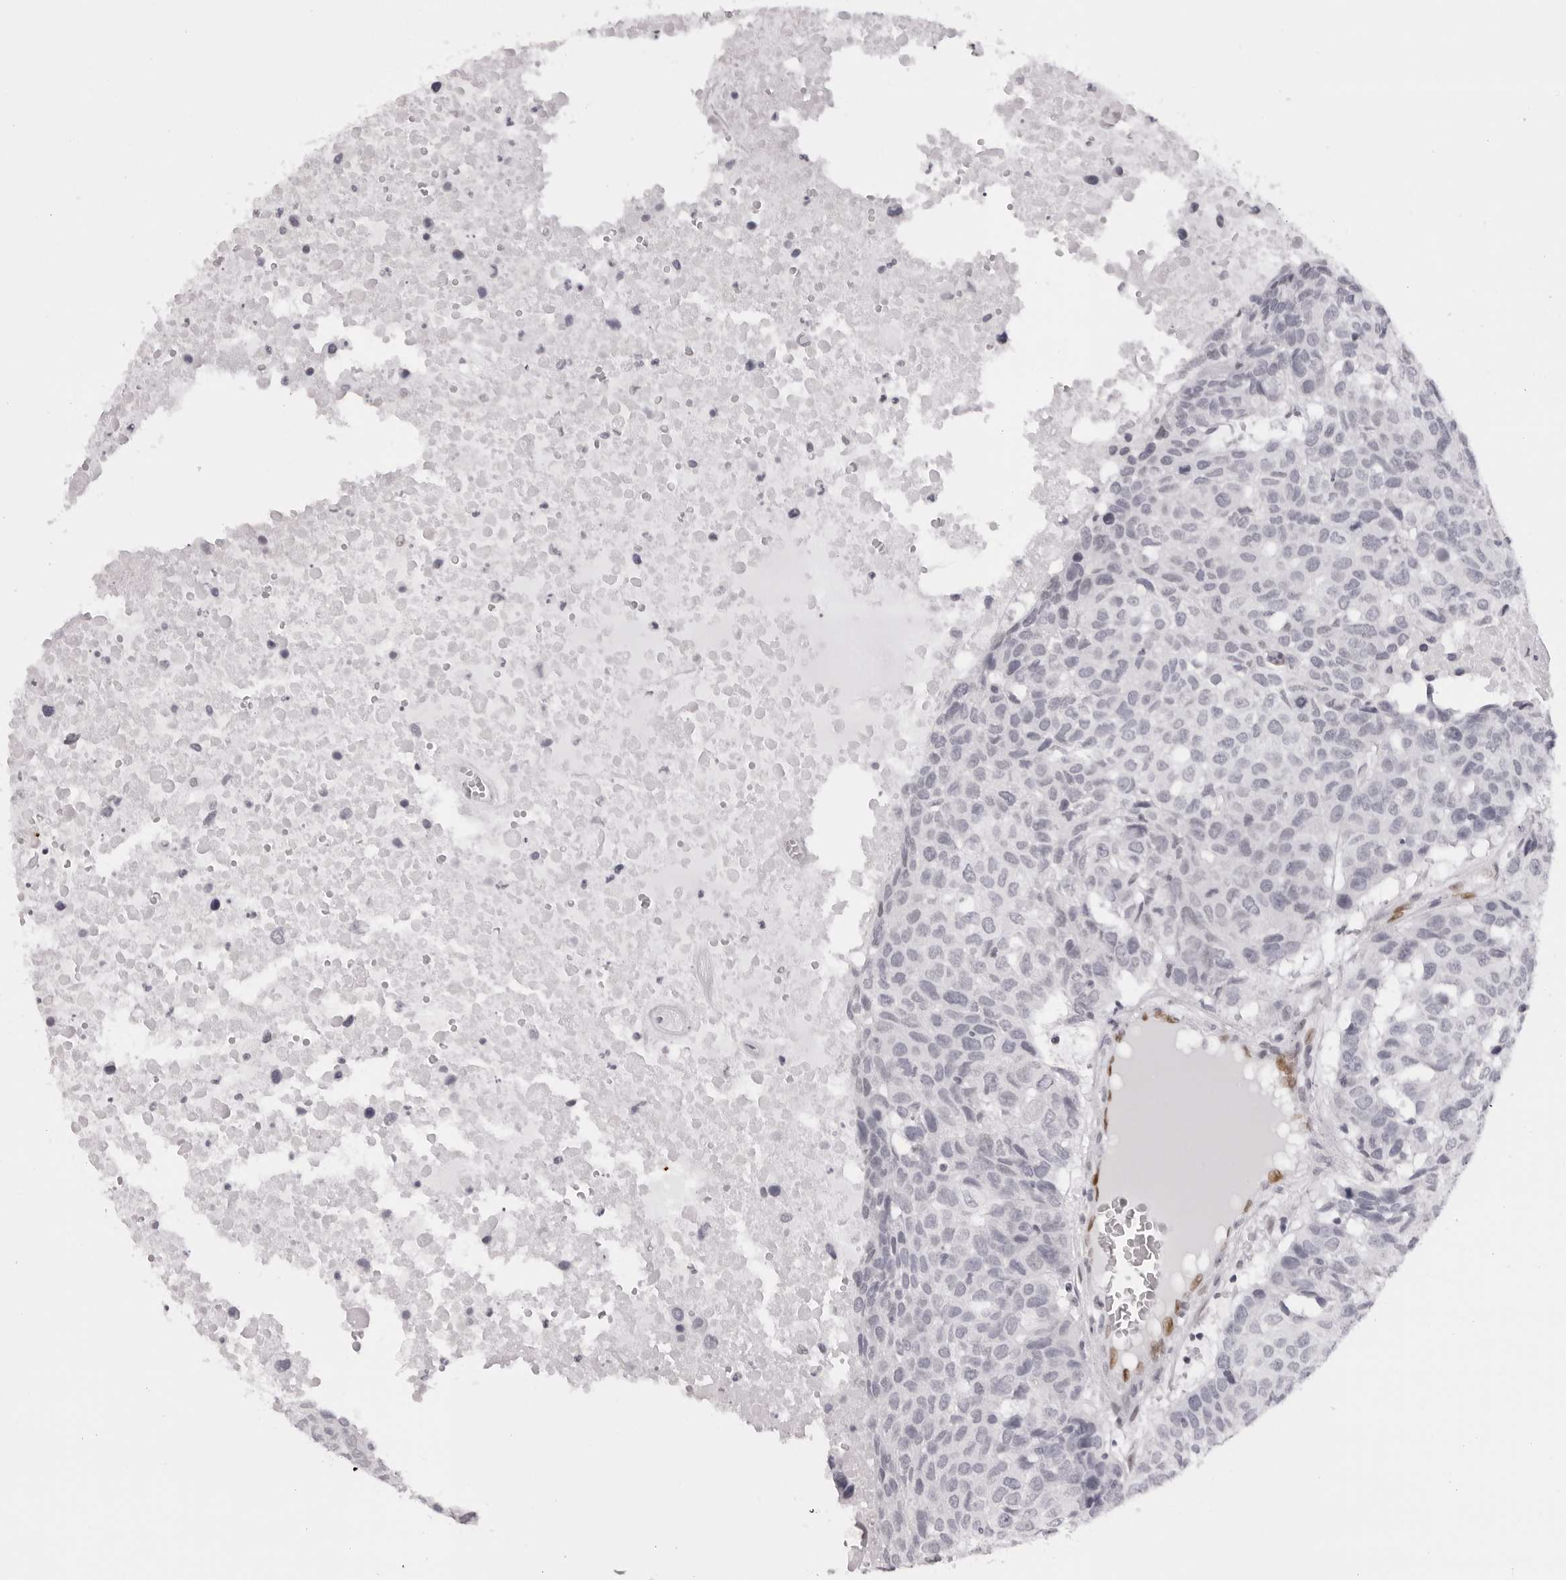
{"staining": {"intensity": "negative", "quantity": "none", "location": "none"}, "tissue": "head and neck cancer", "cell_type": "Tumor cells", "image_type": "cancer", "snomed": [{"axis": "morphology", "description": "Squamous cell carcinoma, NOS"}, {"axis": "topography", "description": "Head-Neck"}], "caption": "Head and neck cancer was stained to show a protein in brown. There is no significant positivity in tumor cells. (Stains: DAB (3,3'-diaminobenzidine) immunohistochemistry (IHC) with hematoxylin counter stain, Microscopy: brightfield microscopy at high magnification).", "gene": "MAFK", "patient": {"sex": "male", "age": 66}}